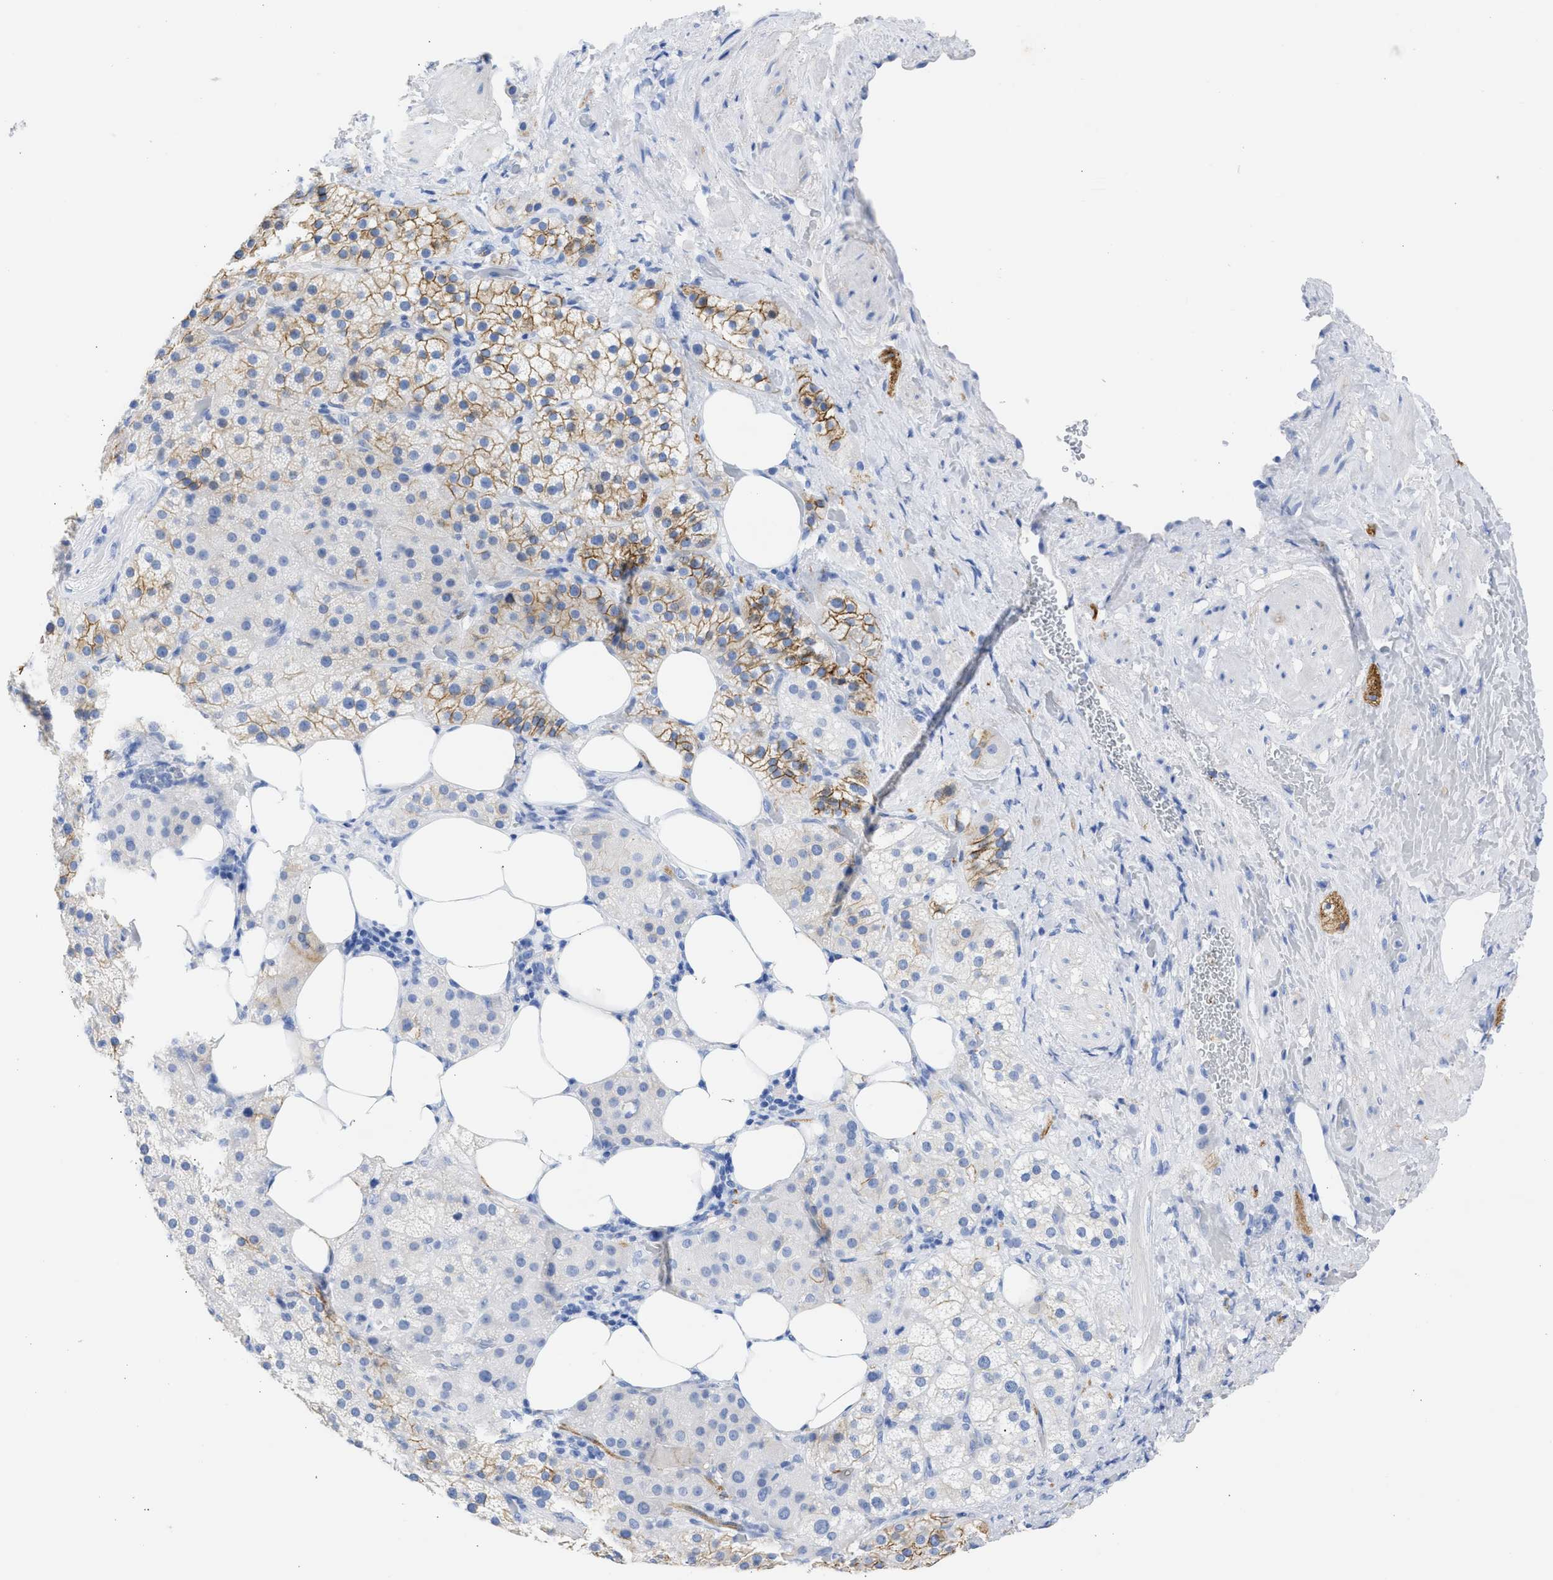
{"staining": {"intensity": "strong", "quantity": "<25%", "location": "cytoplasmic/membranous"}, "tissue": "adrenal gland", "cell_type": "Glandular cells", "image_type": "normal", "snomed": [{"axis": "morphology", "description": "Normal tissue, NOS"}, {"axis": "topography", "description": "Adrenal gland"}], "caption": "This micrograph reveals IHC staining of normal human adrenal gland, with medium strong cytoplasmic/membranous expression in about <25% of glandular cells.", "gene": "NCAM1", "patient": {"sex": "female", "age": 59}}